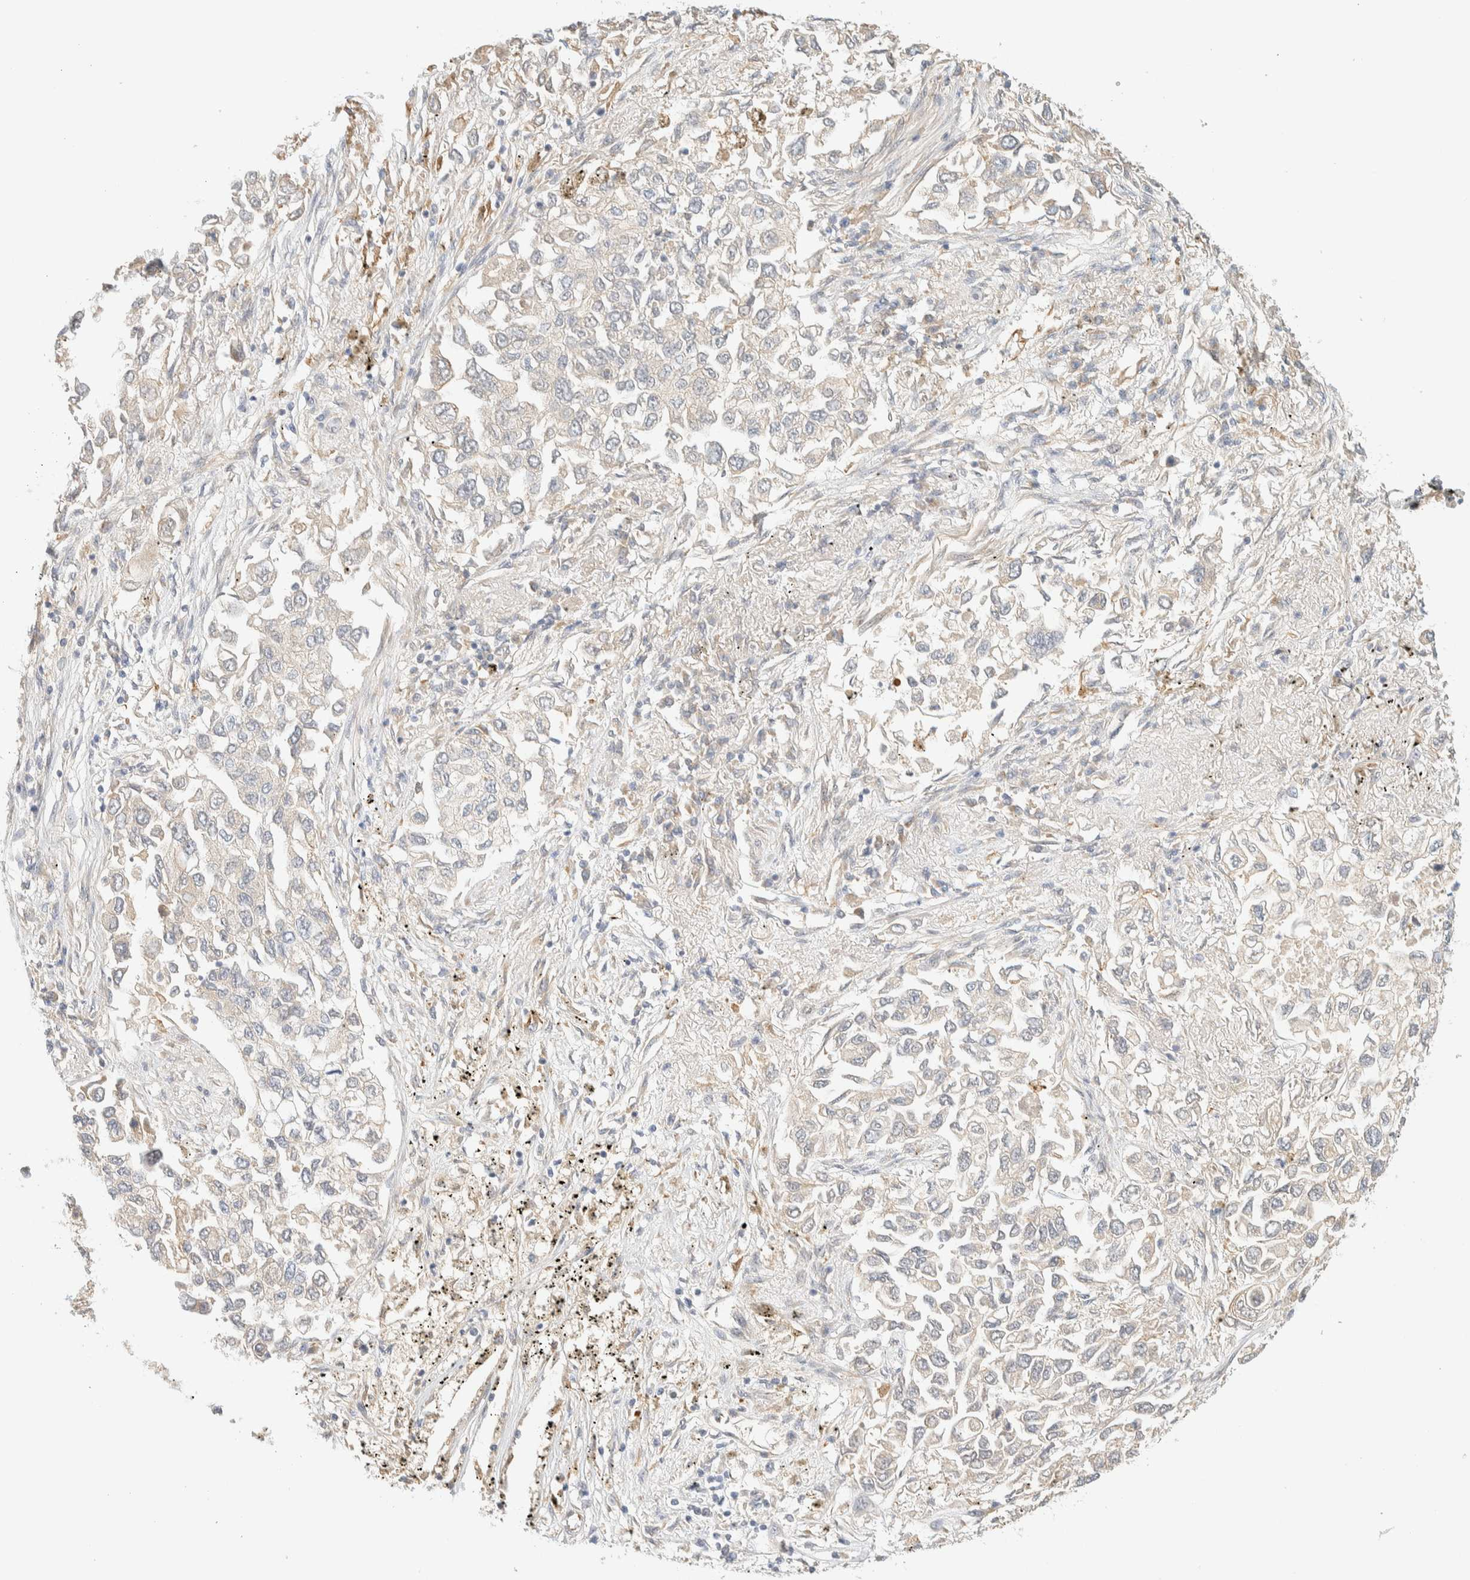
{"staining": {"intensity": "negative", "quantity": "none", "location": "none"}, "tissue": "lung cancer", "cell_type": "Tumor cells", "image_type": "cancer", "snomed": [{"axis": "morphology", "description": "Inflammation, NOS"}, {"axis": "morphology", "description": "Adenocarcinoma, NOS"}, {"axis": "topography", "description": "Lung"}], "caption": "IHC of human lung cancer (adenocarcinoma) displays no staining in tumor cells. Brightfield microscopy of immunohistochemistry (IHC) stained with DAB (brown) and hematoxylin (blue), captured at high magnification.", "gene": "FAT1", "patient": {"sex": "male", "age": 63}}